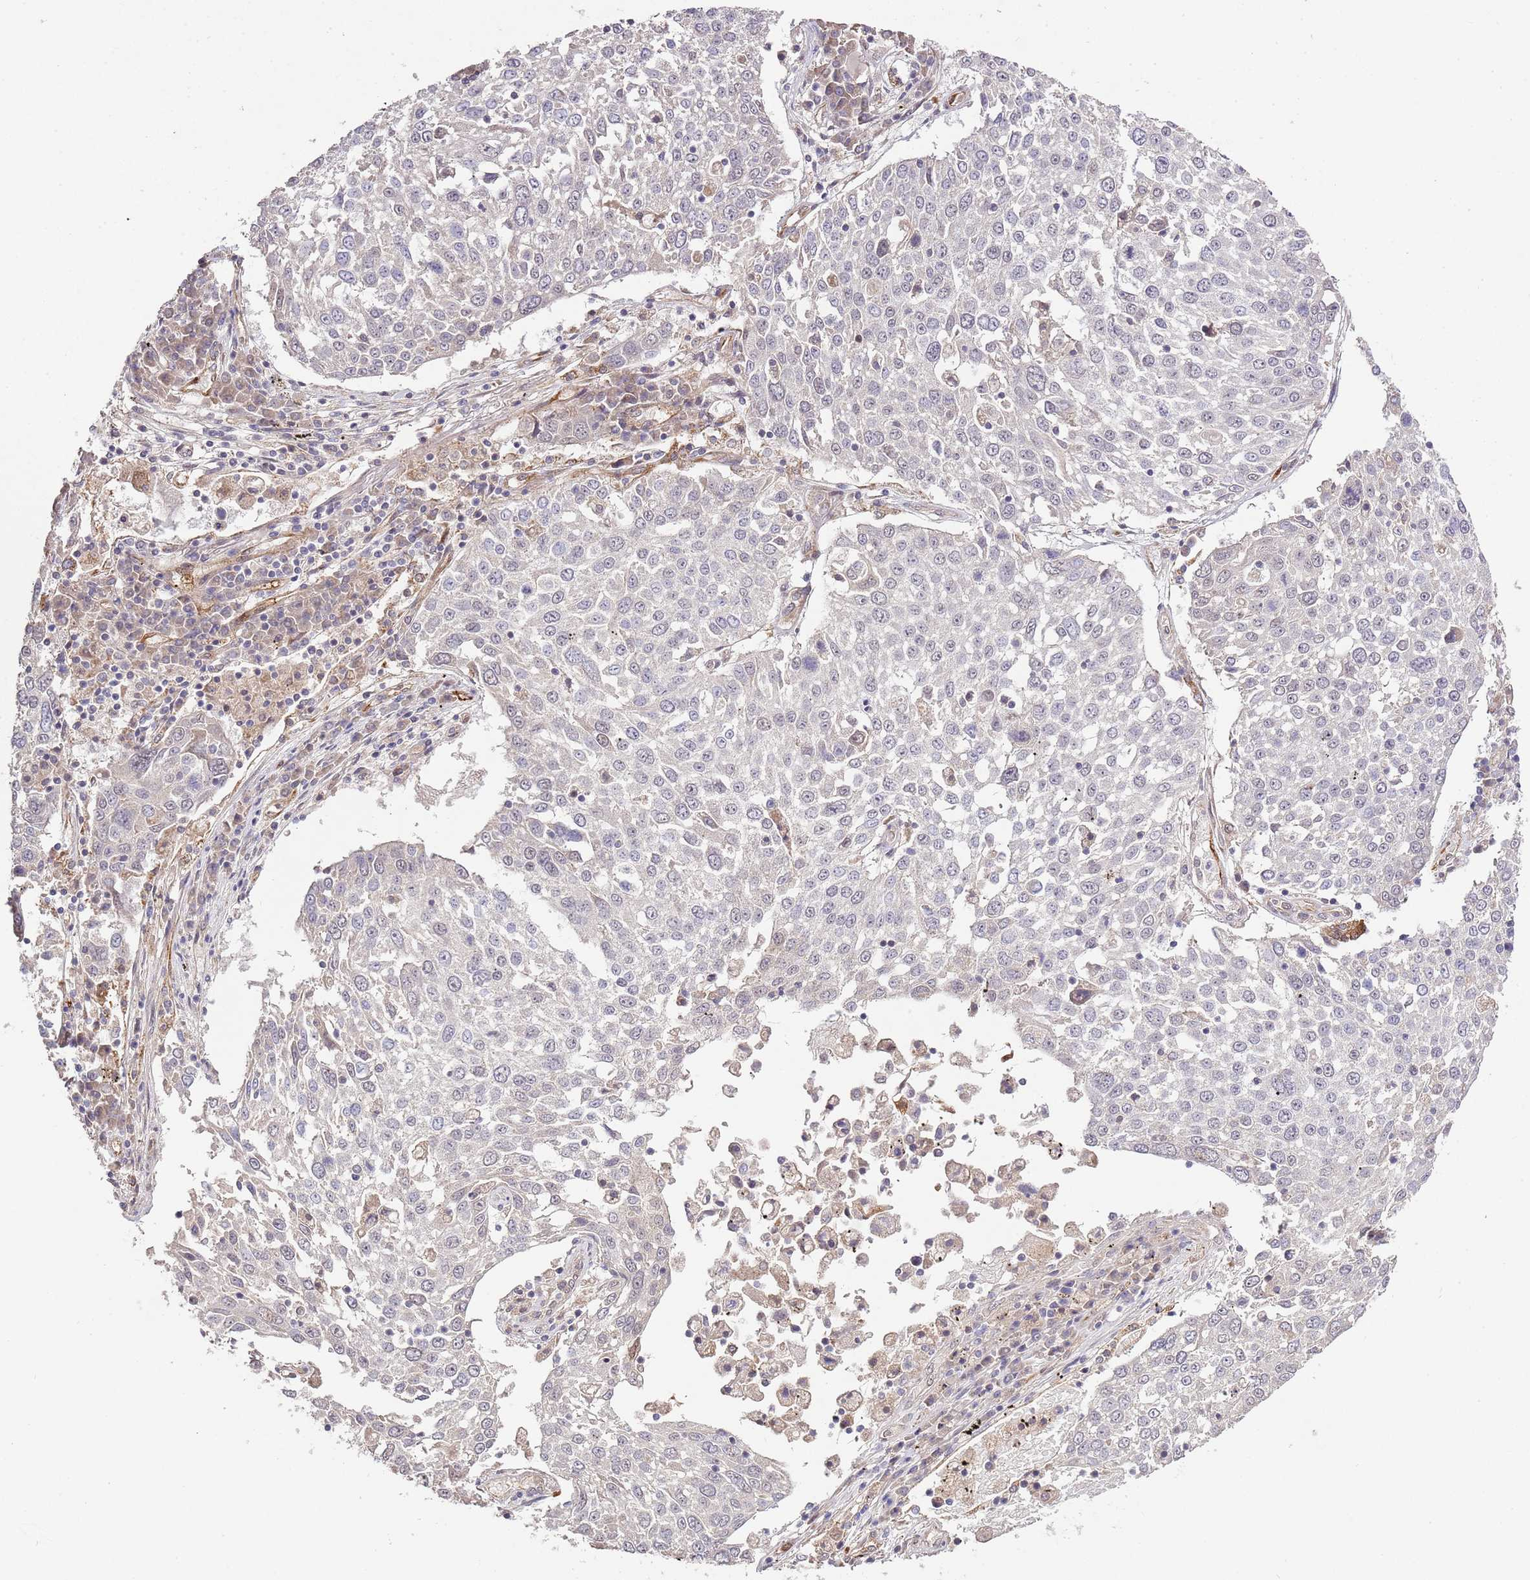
{"staining": {"intensity": "negative", "quantity": "none", "location": "none"}, "tissue": "lung cancer", "cell_type": "Tumor cells", "image_type": "cancer", "snomed": [{"axis": "morphology", "description": "Squamous cell carcinoma, NOS"}, {"axis": "topography", "description": "Lung"}], "caption": "An immunohistochemistry image of lung squamous cell carcinoma is shown. There is no staining in tumor cells of lung squamous cell carcinoma.", "gene": "IVD", "patient": {"sex": "male", "age": 65}}